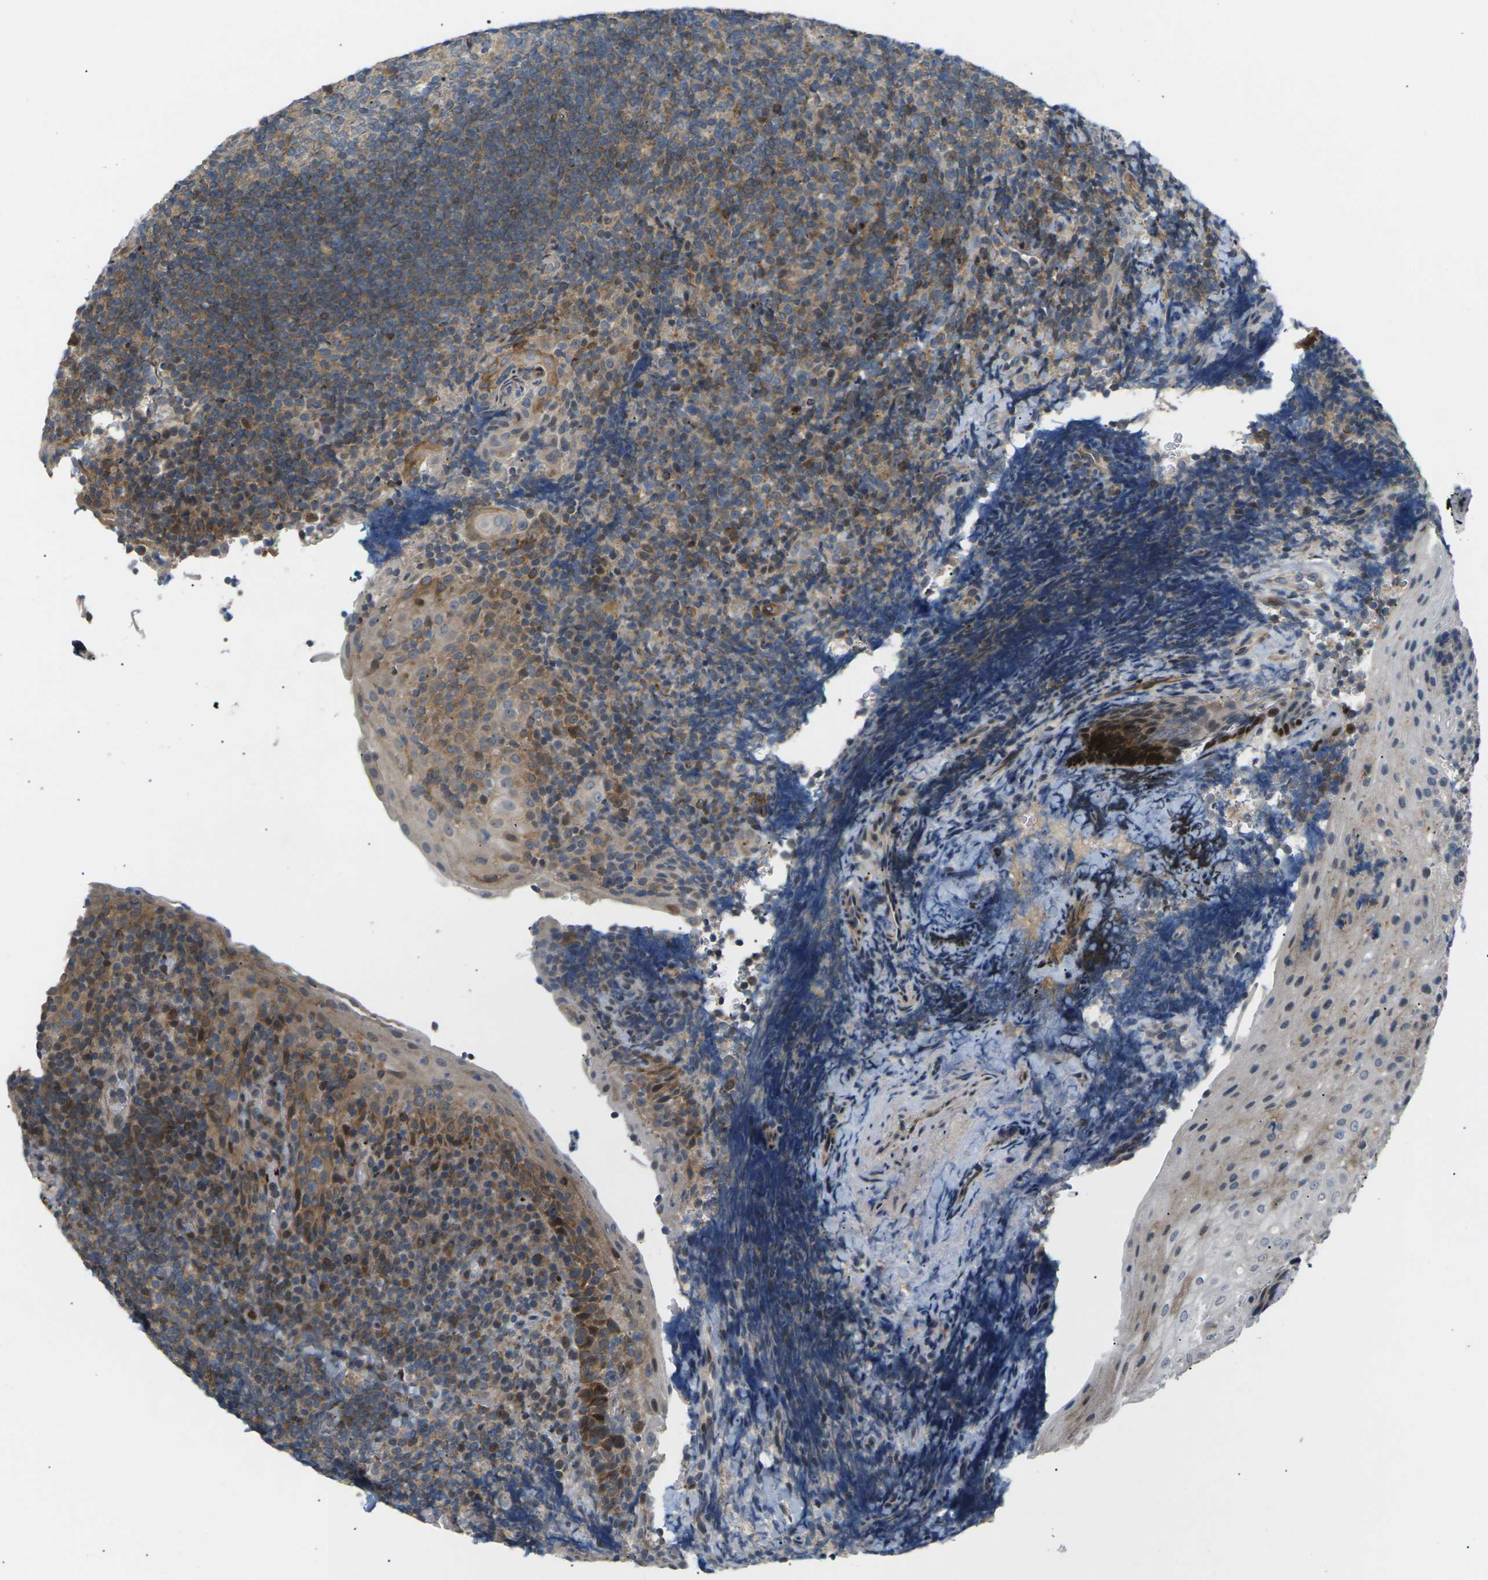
{"staining": {"intensity": "moderate", "quantity": "<25%", "location": "cytoplasmic/membranous"}, "tissue": "tonsil", "cell_type": "Germinal center cells", "image_type": "normal", "snomed": [{"axis": "morphology", "description": "Normal tissue, NOS"}, {"axis": "topography", "description": "Tonsil"}], "caption": "An immunohistochemistry (IHC) image of normal tissue is shown. Protein staining in brown shows moderate cytoplasmic/membranous positivity in tonsil within germinal center cells.", "gene": "RPS6KA3", "patient": {"sex": "male", "age": 37}}